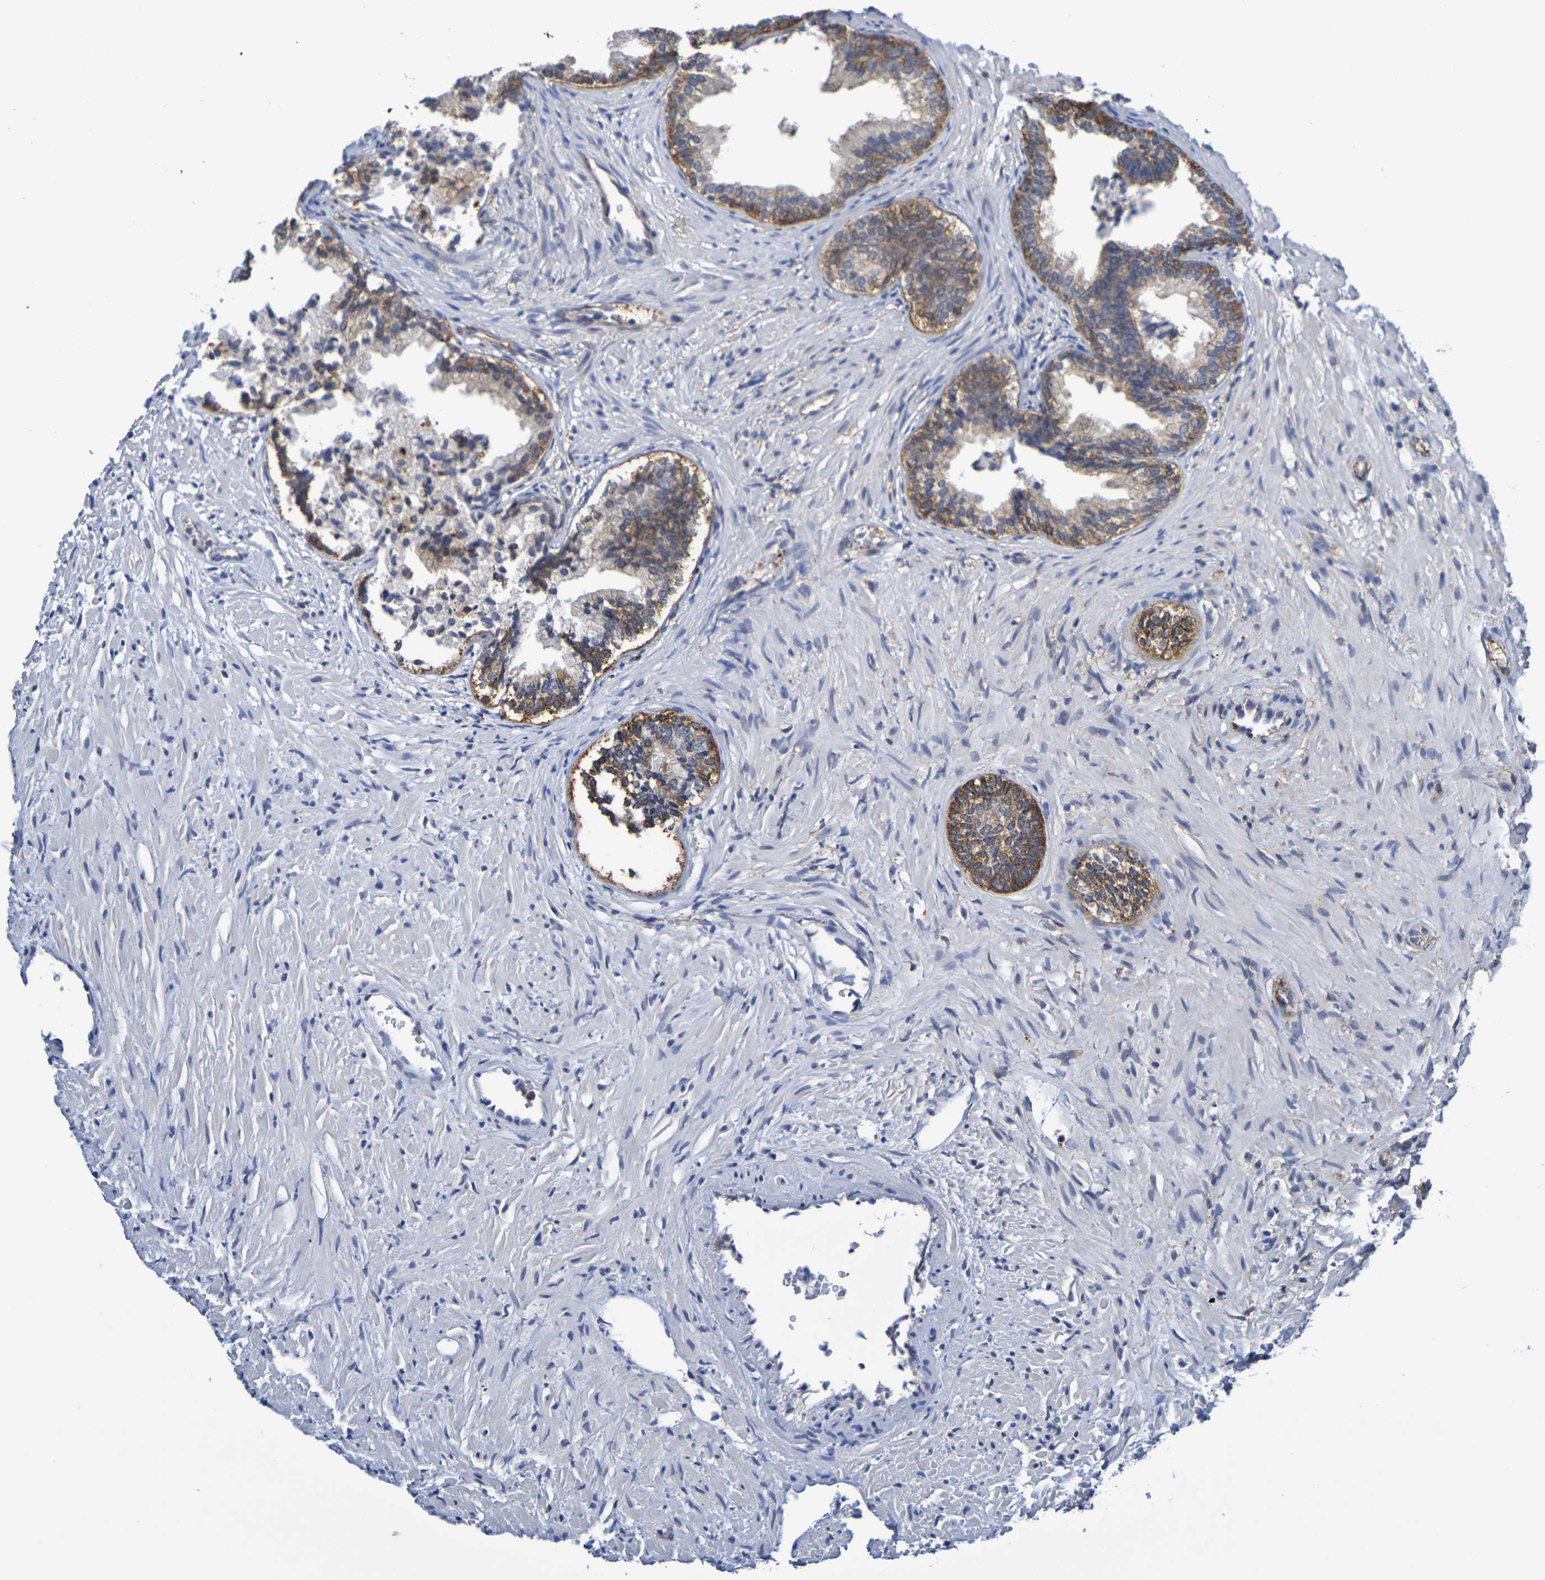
{"staining": {"intensity": "moderate", "quantity": ">75%", "location": "cytoplasmic/membranous"}, "tissue": "prostate", "cell_type": "Glandular cells", "image_type": "normal", "snomed": [{"axis": "morphology", "description": "Normal tissue, NOS"}, {"axis": "topography", "description": "Prostate"}], "caption": "The image displays a brown stain indicating the presence of a protein in the cytoplasmic/membranous of glandular cells in prostate. (DAB IHC with brightfield microscopy, high magnification).", "gene": "CHRNB1", "patient": {"sex": "male", "age": 76}}